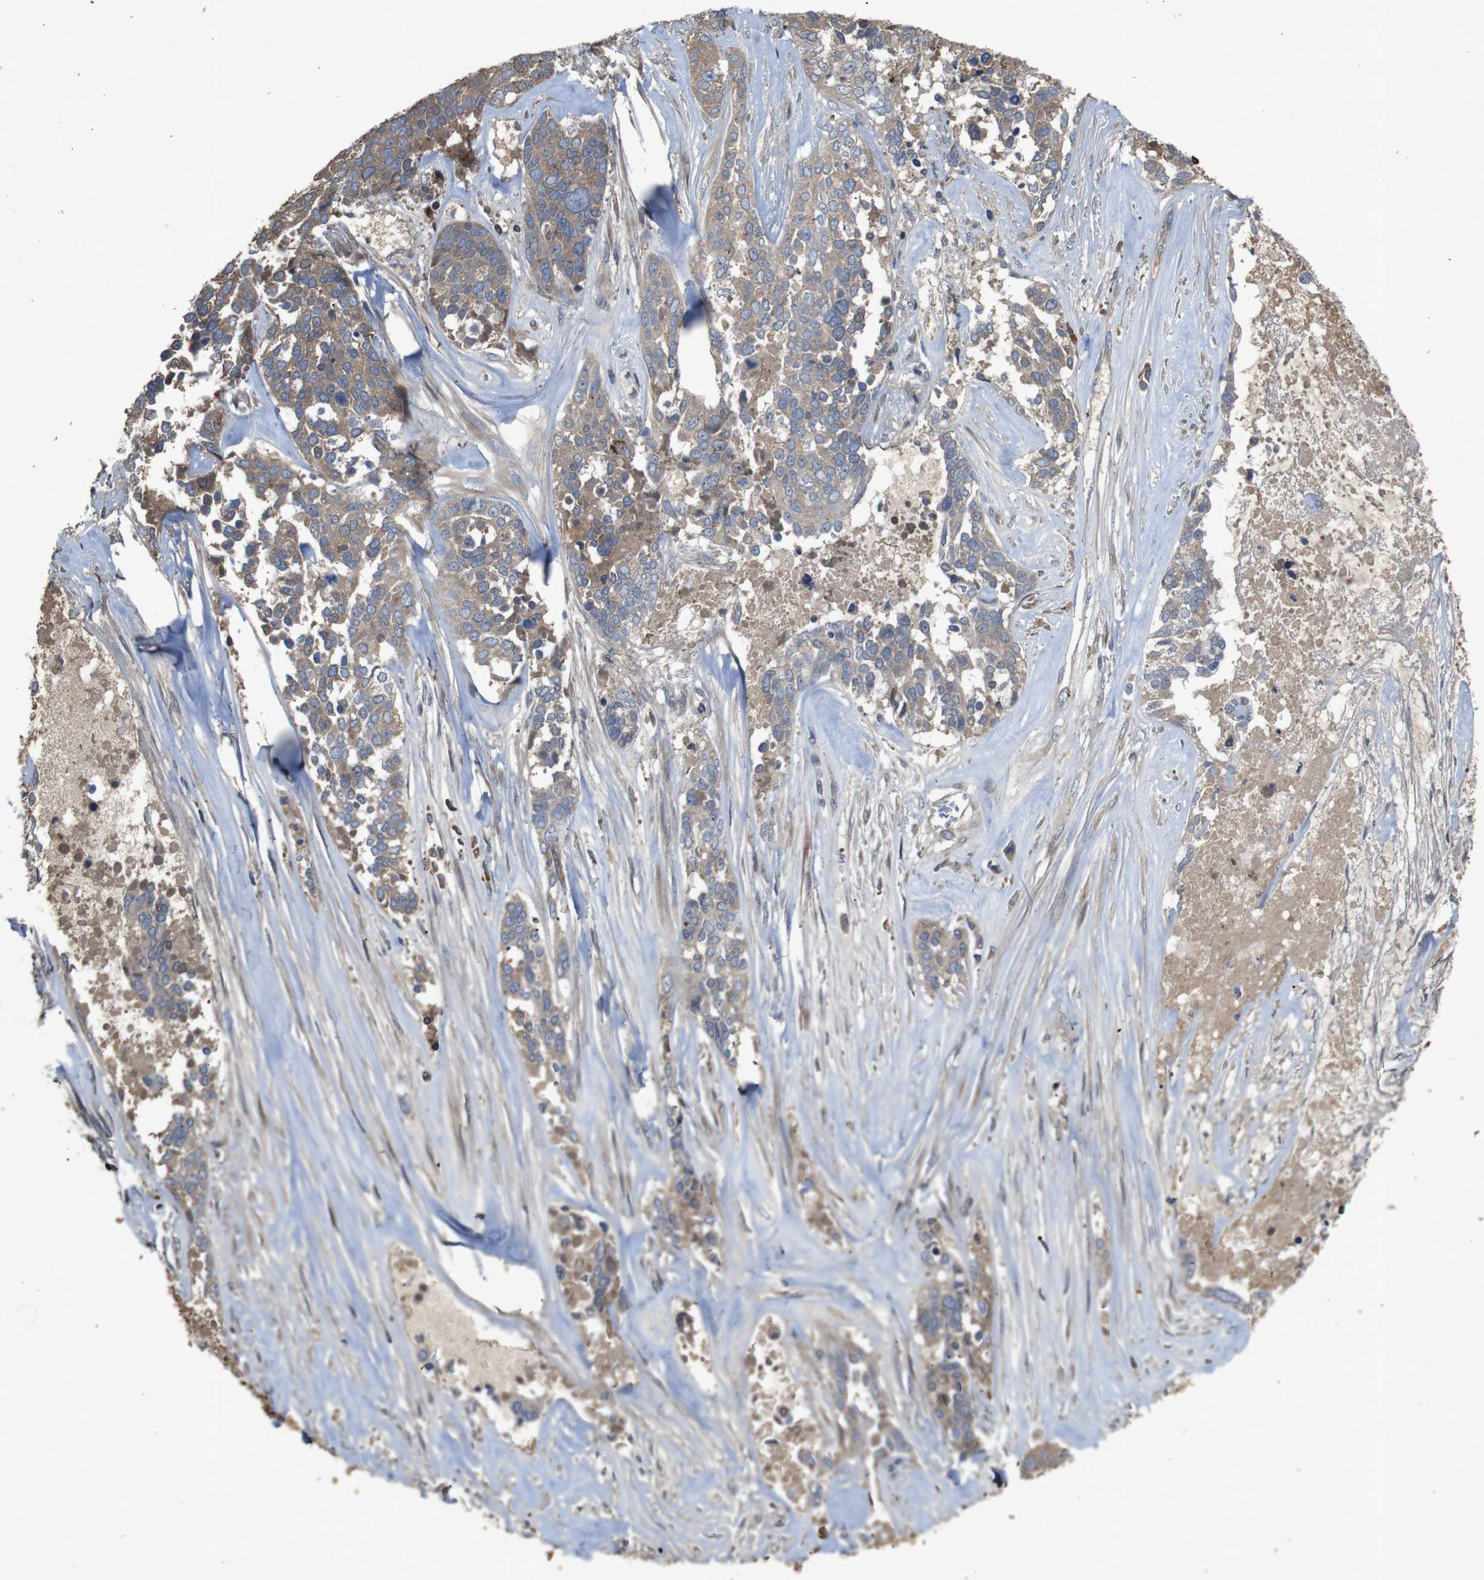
{"staining": {"intensity": "moderate", "quantity": ">75%", "location": "cytoplasmic/membranous"}, "tissue": "ovarian cancer", "cell_type": "Tumor cells", "image_type": "cancer", "snomed": [{"axis": "morphology", "description": "Cystadenocarcinoma, serous, NOS"}, {"axis": "topography", "description": "Ovary"}], "caption": "Moderate cytoplasmic/membranous protein positivity is identified in about >75% of tumor cells in ovarian cancer (serous cystadenocarcinoma).", "gene": "PTPN1", "patient": {"sex": "female", "age": 44}}